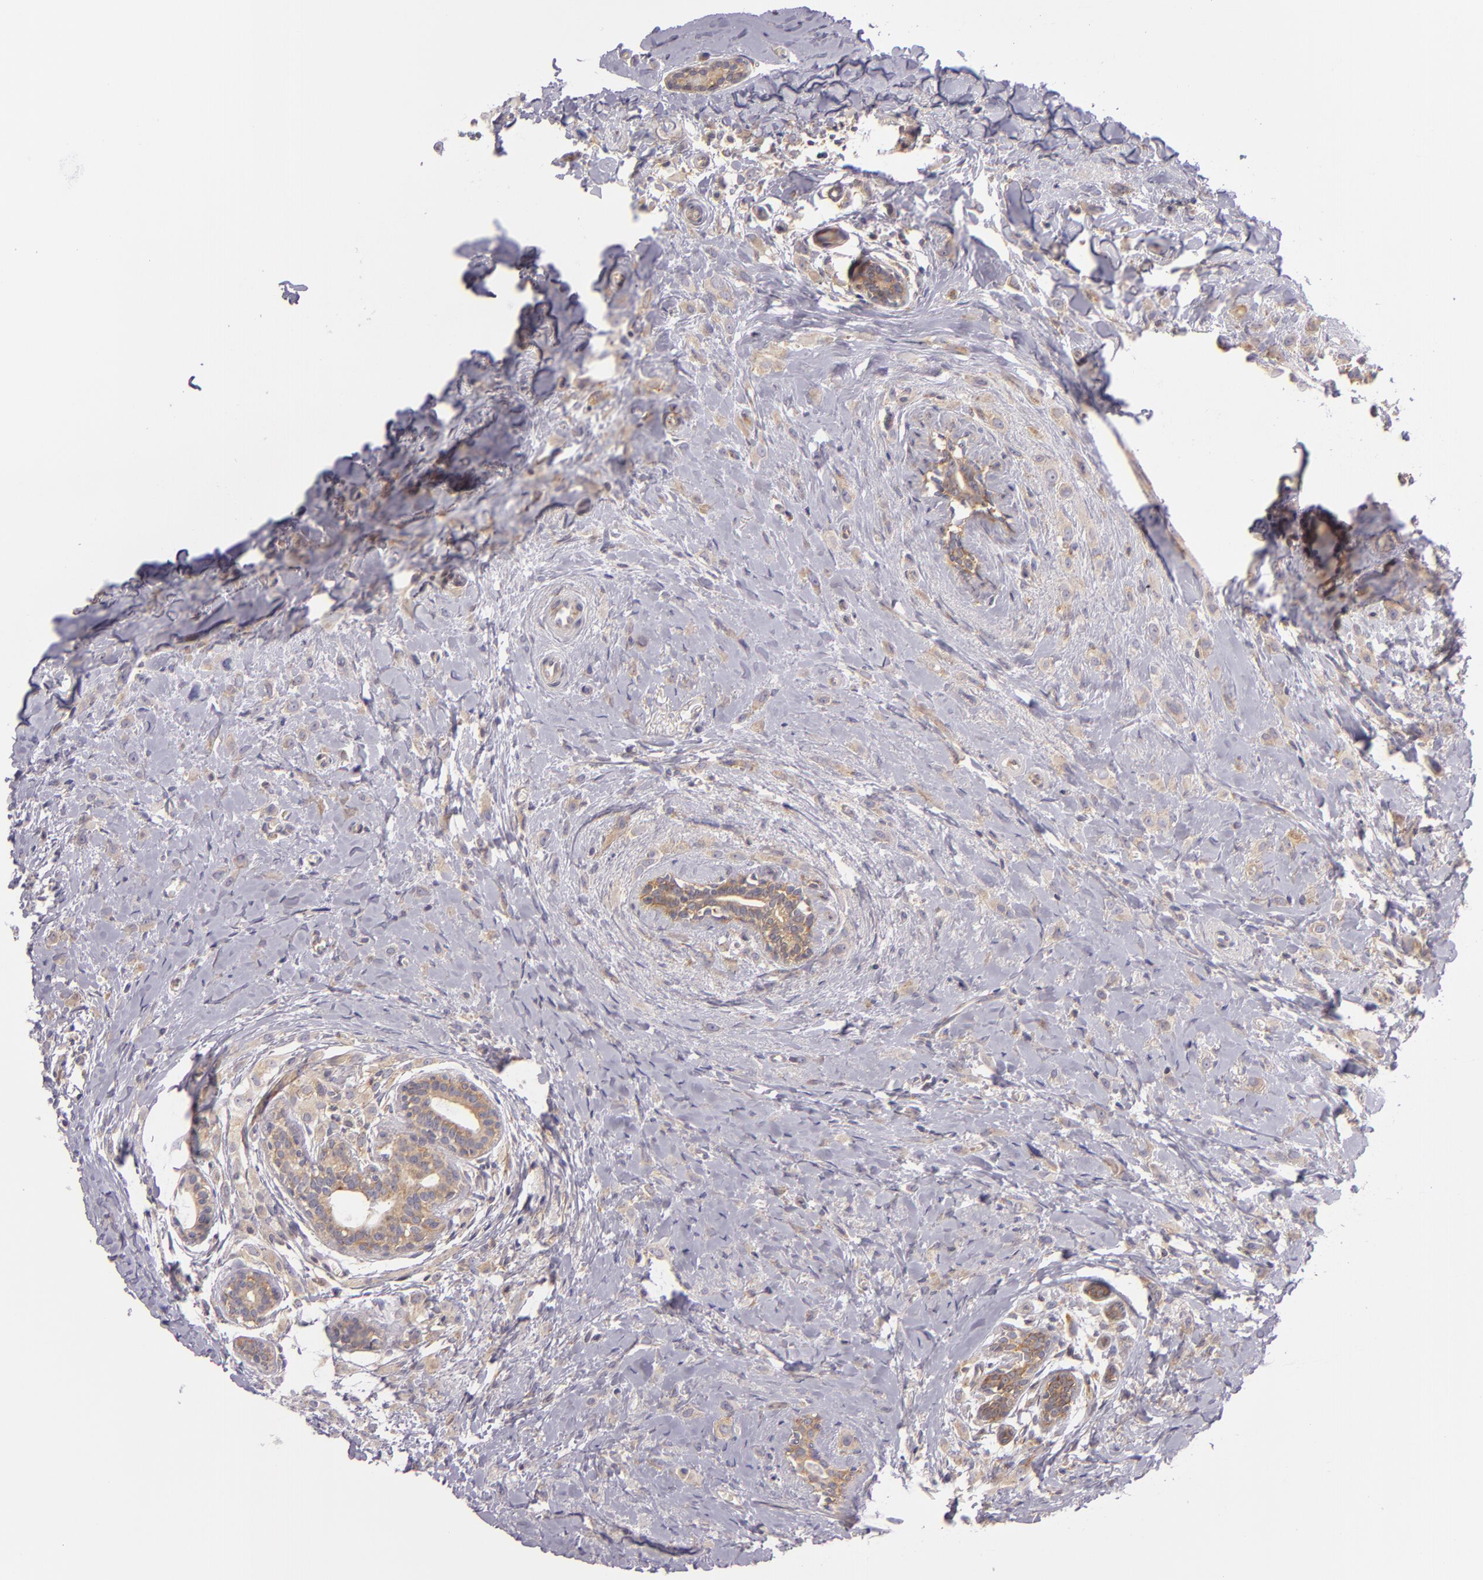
{"staining": {"intensity": "weak", "quantity": "25%-75%", "location": "cytoplasmic/membranous"}, "tissue": "breast cancer", "cell_type": "Tumor cells", "image_type": "cancer", "snomed": [{"axis": "morphology", "description": "Lobular carcinoma"}, {"axis": "topography", "description": "Breast"}], "caption": "Breast cancer was stained to show a protein in brown. There is low levels of weak cytoplasmic/membranous positivity in approximately 25%-75% of tumor cells. The protein is shown in brown color, while the nuclei are stained blue.", "gene": "UPF3B", "patient": {"sex": "female", "age": 57}}